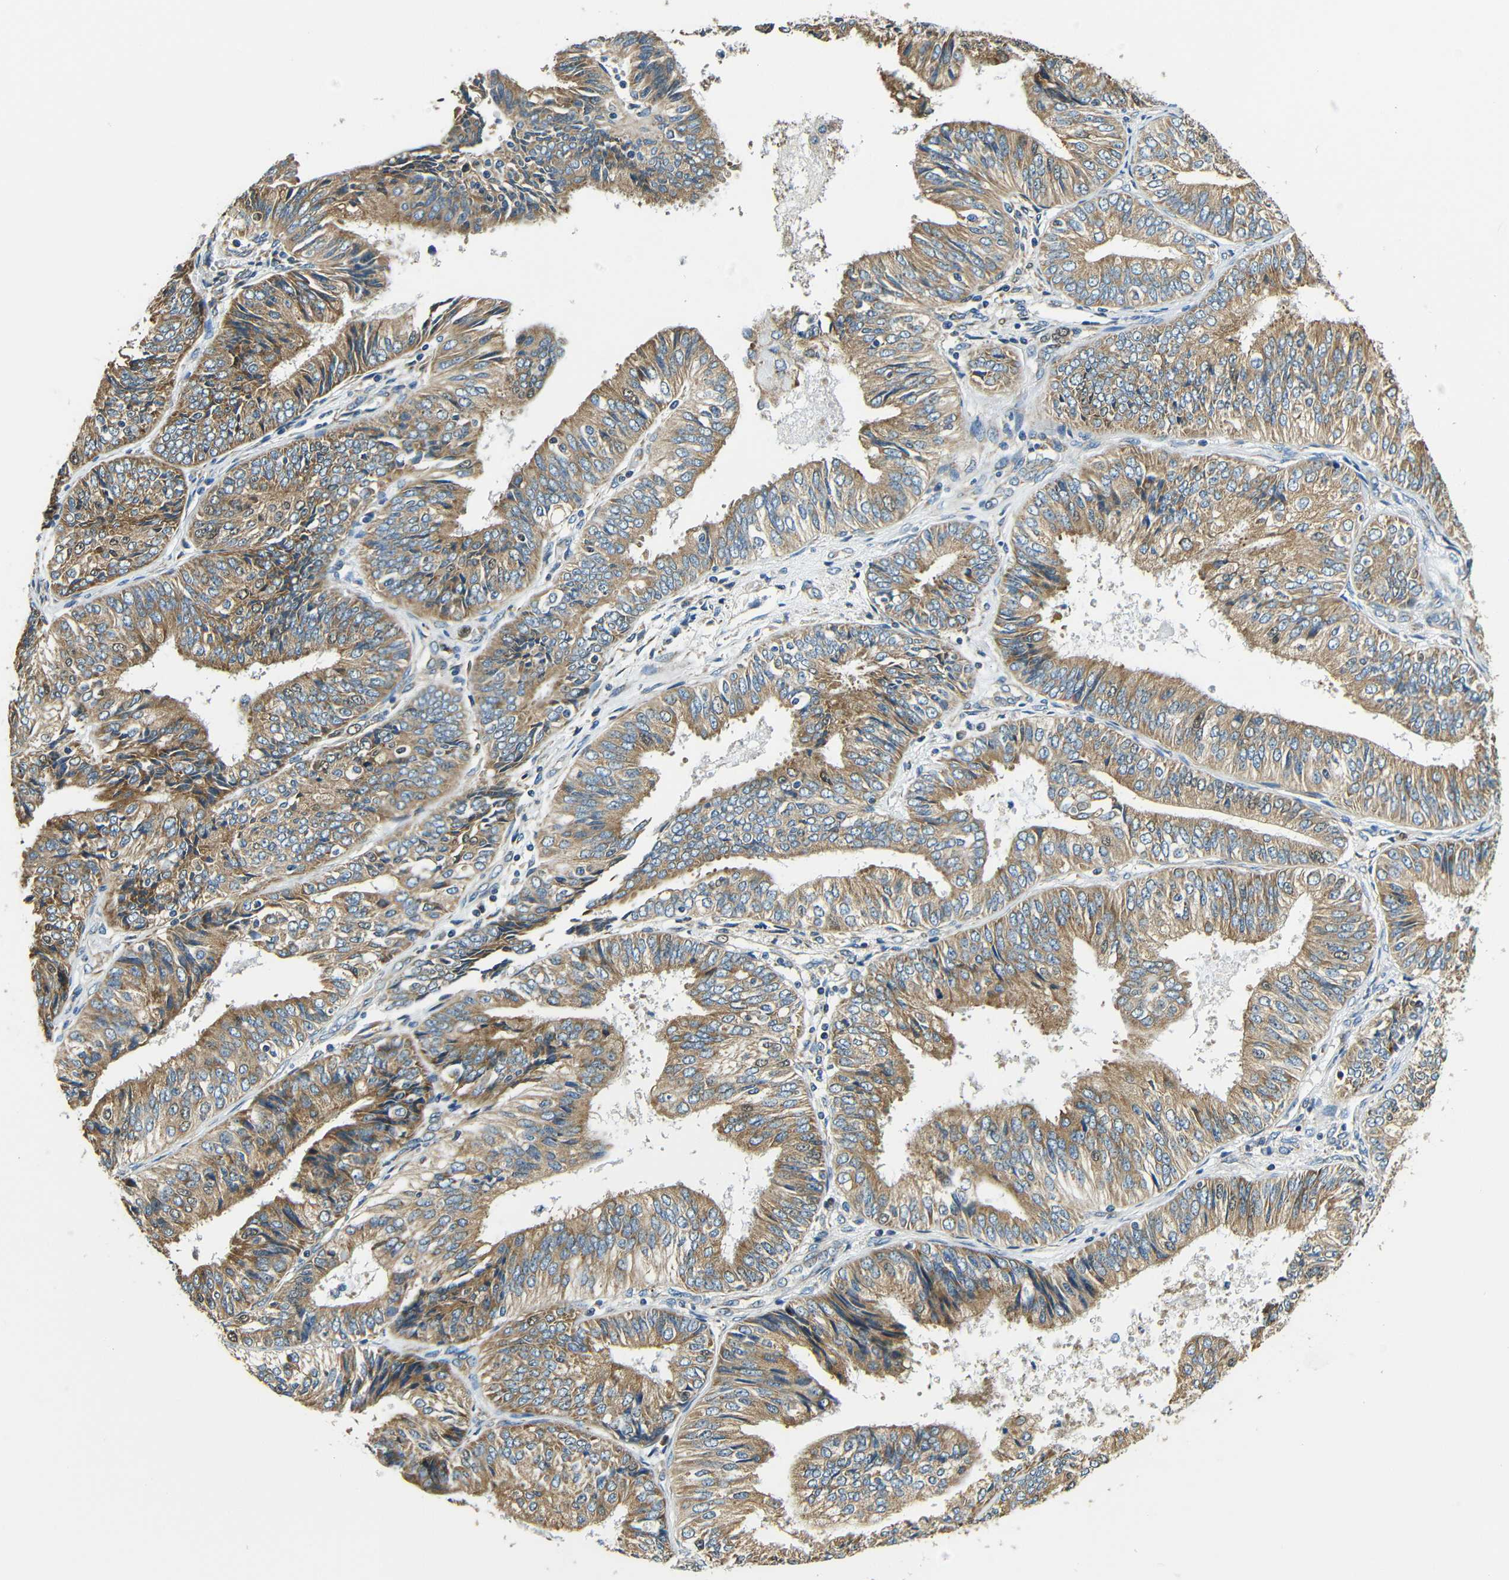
{"staining": {"intensity": "moderate", "quantity": ">75%", "location": "cytoplasmic/membranous"}, "tissue": "endometrial cancer", "cell_type": "Tumor cells", "image_type": "cancer", "snomed": [{"axis": "morphology", "description": "Adenocarcinoma, NOS"}, {"axis": "topography", "description": "Endometrium"}], "caption": "IHC staining of endometrial cancer (adenocarcinoma), which exhibits medium levels of moderate cytoplasmic/membranous expression in about >75% of tumor cells indicating moderate cytoplasmic/membranous protein expression. The staining was performed using DAB (3,3'-diaminobenzidine) (brown) for protein detection and nuclei were counterstained in hematoxylin (blue).", "gene": "VAPB", "patient": {"sex": "female", "age": 58}}